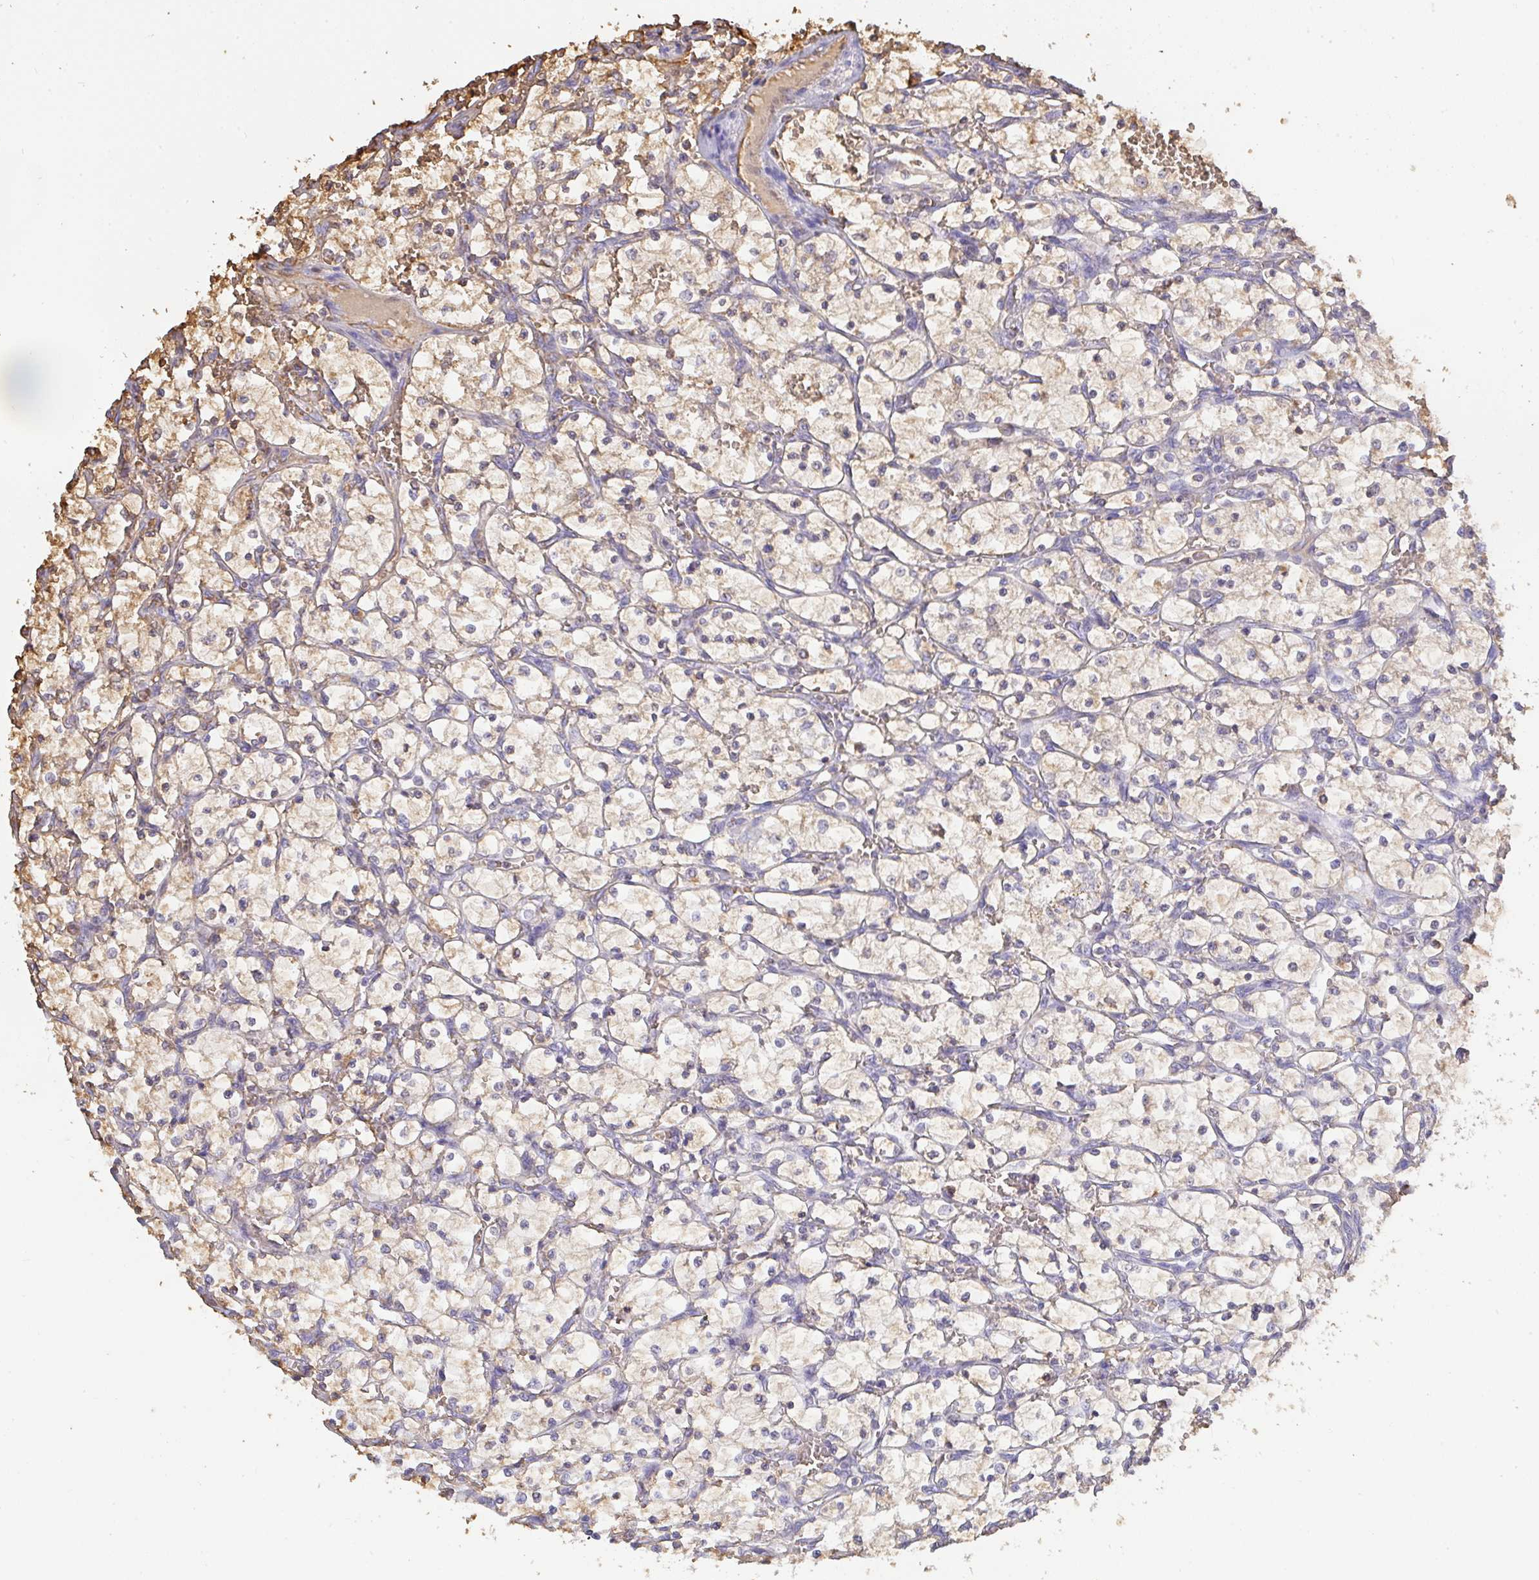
{"staining": {"intensity": "weak", "quantity": "<25%", "location": "cytoplasmic/membranous"}, "tissue": "renal cancer", "cell_type": "Tumor cells", "image_type": "cancer", "snomed": [{"axis": "morphology", "description": "Adenocarcinoma, NOS"}, {"axis": "topography", "description": "Kidney"}], "caption": "This is an immunohistochemistry (IHC) image of renal adenocarcinoma. There is no staining in tumor cells.", "gene": "SMYD5", "patient": {"sex": "female", "age": 69}}